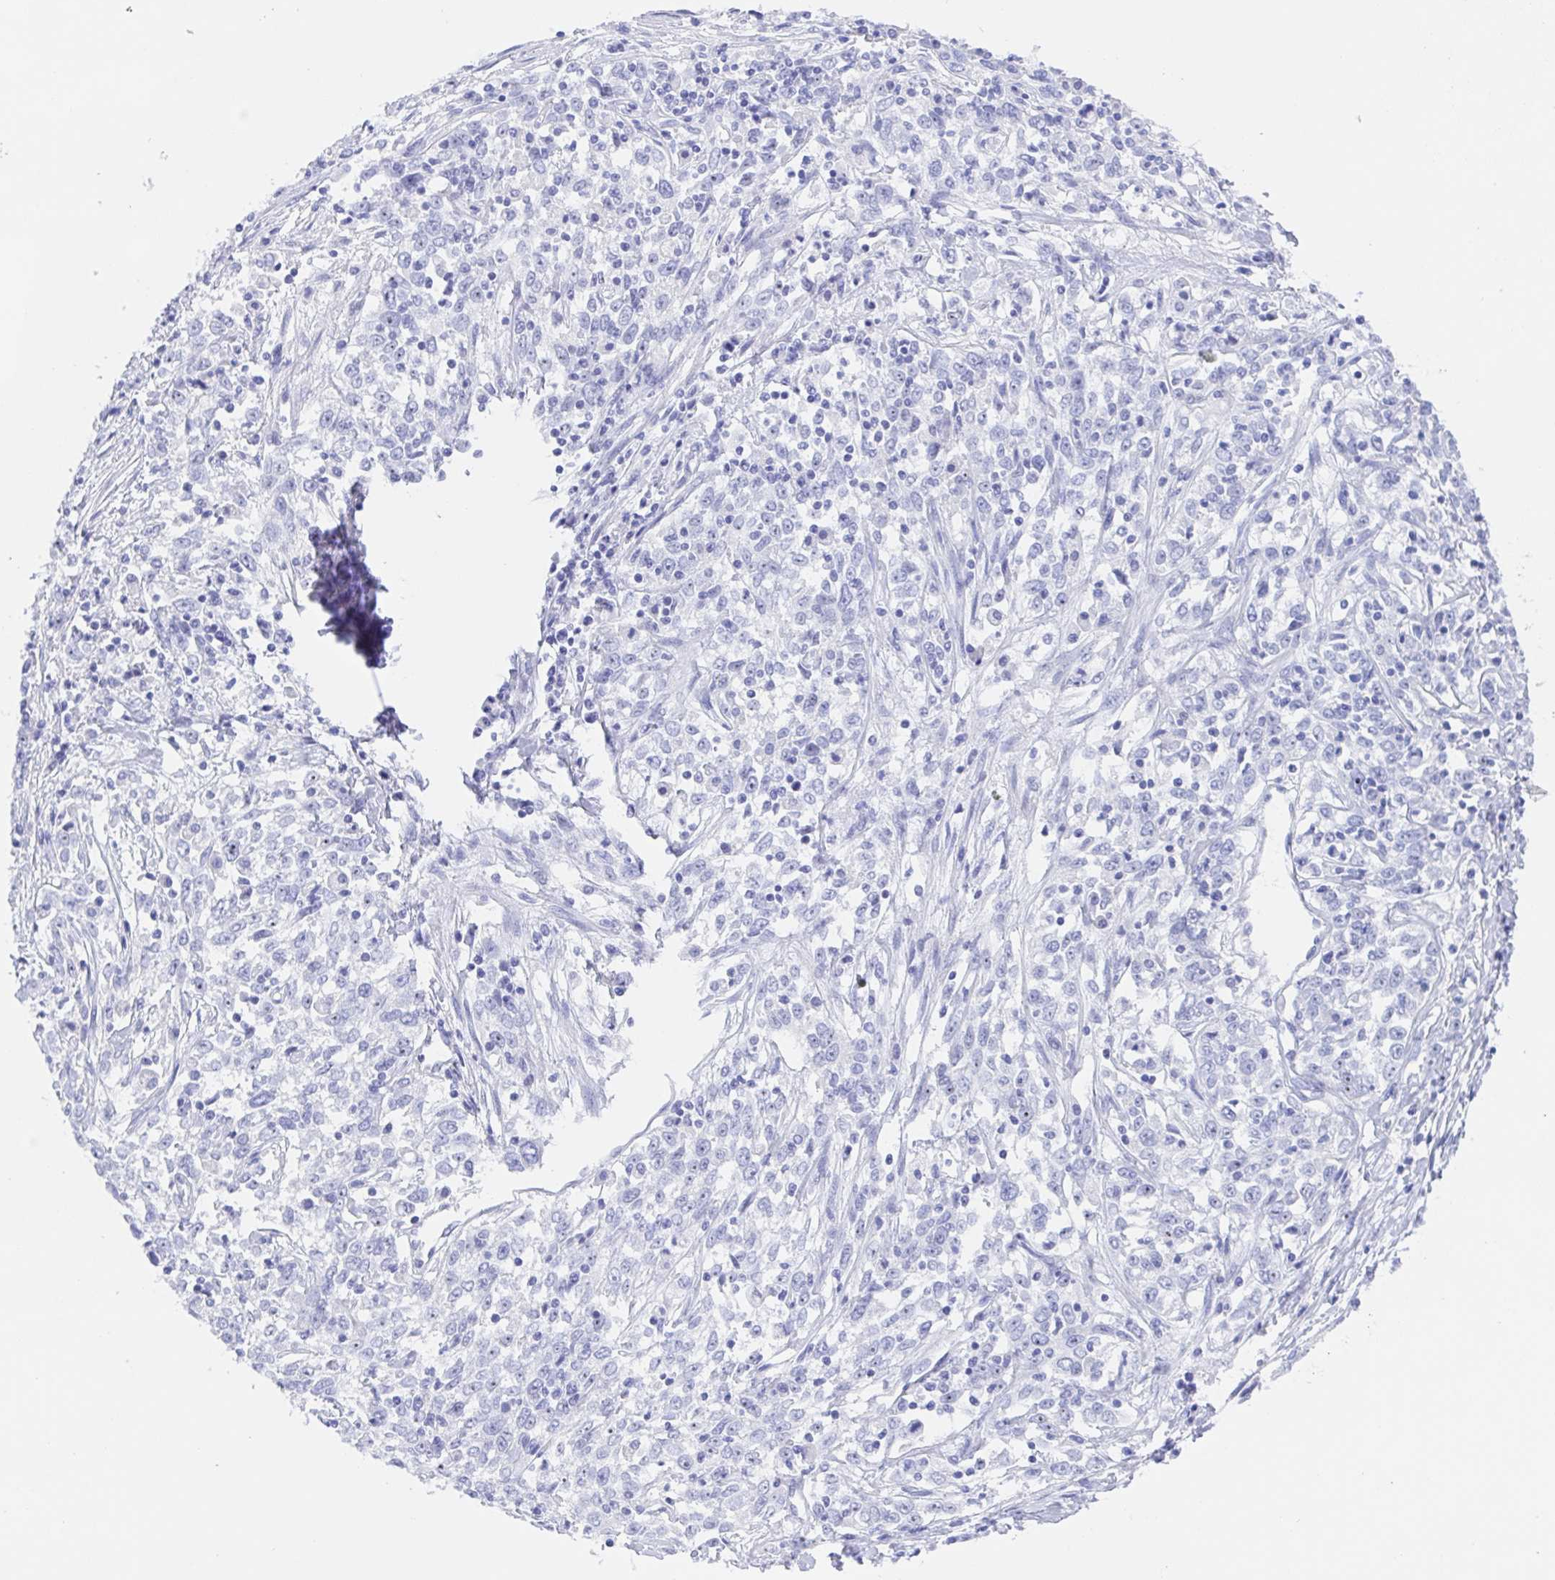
{"staining": {"intensity": "negative", "quantity": "none", "location": "none"}, "tissue": "cervical cancer", "cell_type": "Tumor cells", "image_type": "cancer", "snomed": [{"axis": "morphology", "description": "Adenocarcinoma, NOS"}, {"axis": "topography", "description": "Cervix"}], "caption": "Image shows no protein expression in tumor cells of cervical cancer tissue.", "gene": "MUCL3", "patient": {"sex": "female", "age": 40}}